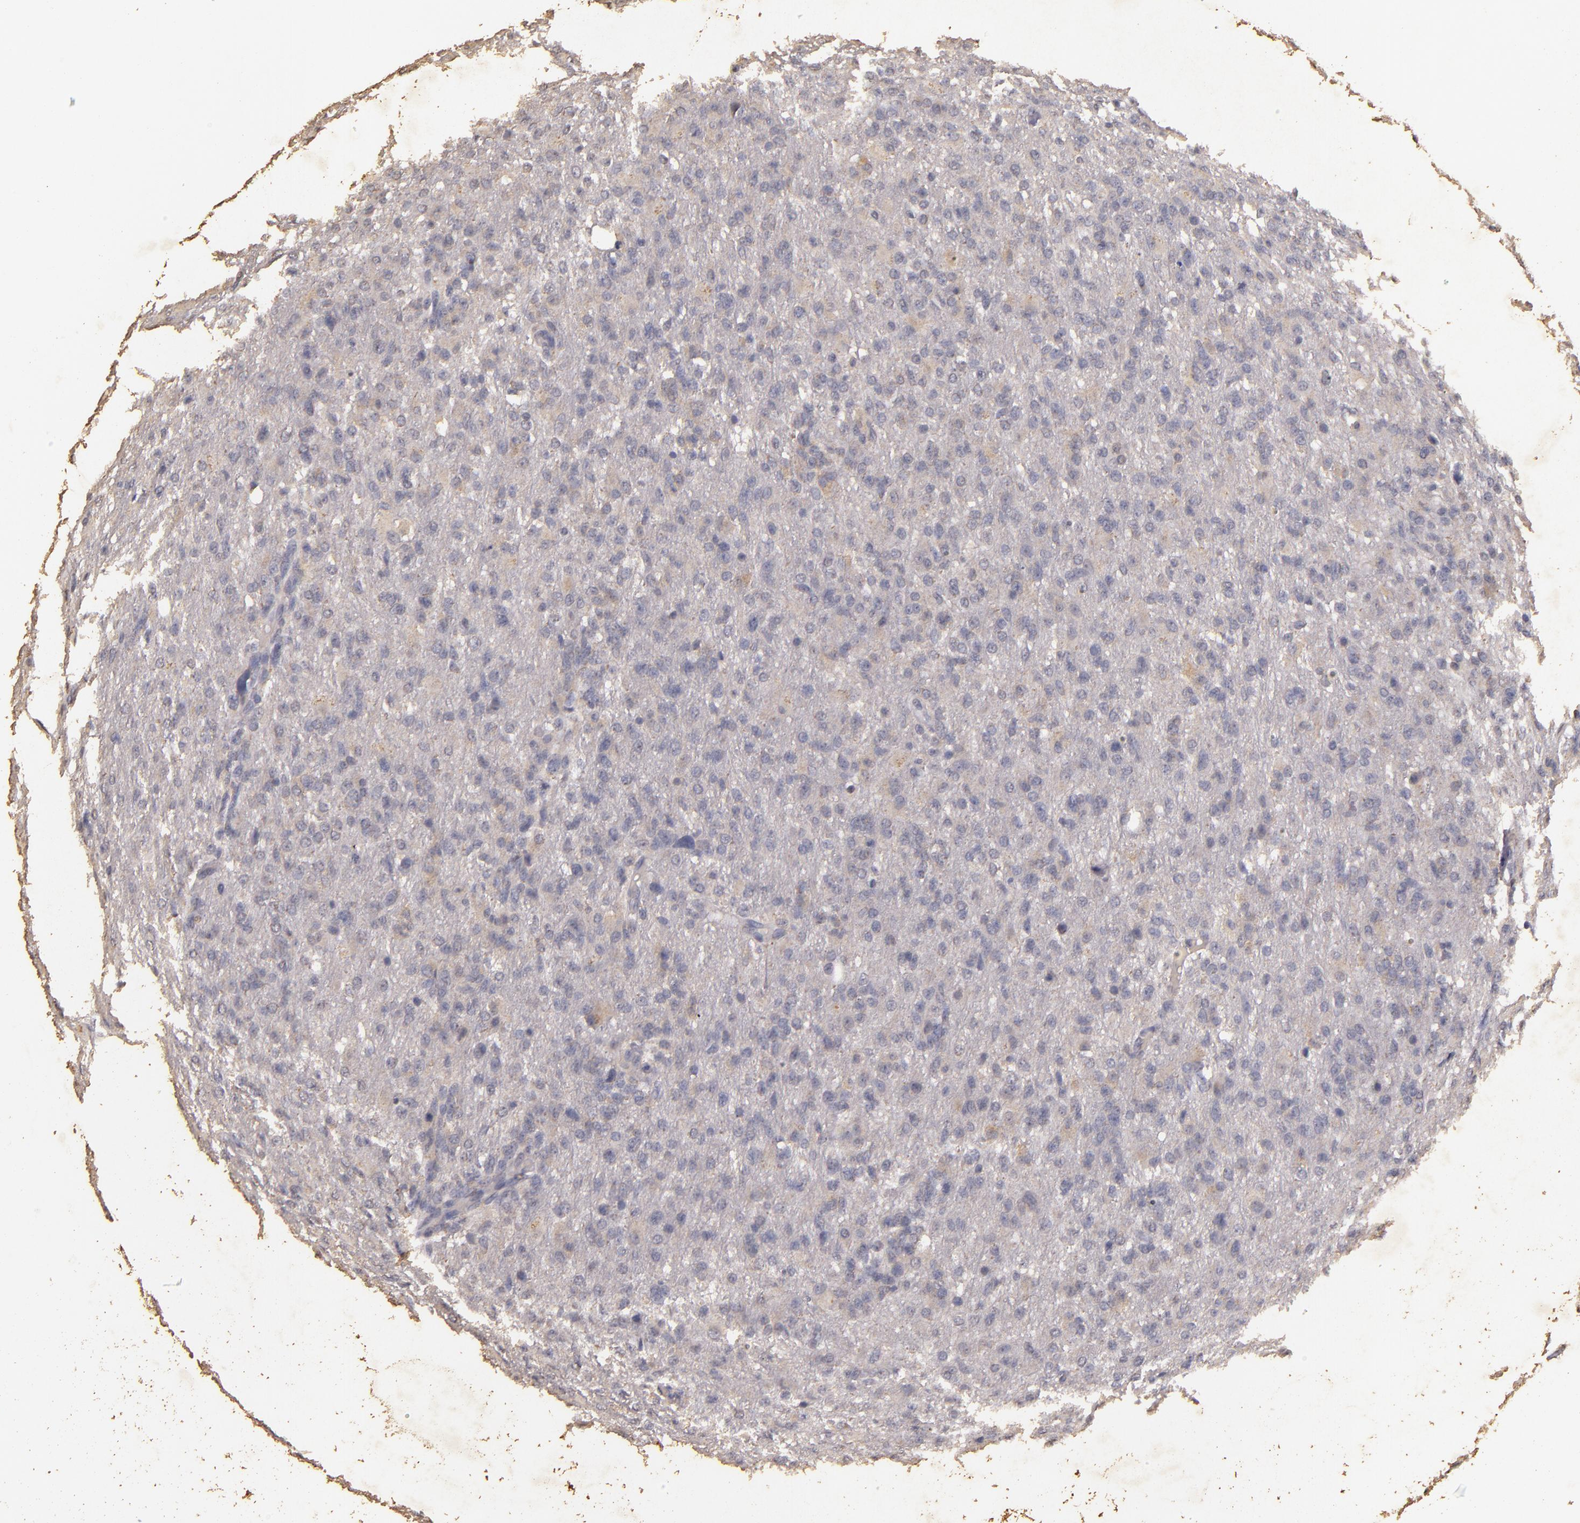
{"staining": {"intensity": "negative", "quantity": "none", "location": "none"}, "tissue": "glioma", "cell_type": "Tumor cells", "image_type": "cancer", "snomed": [{"axis": "morphology", "description": "Glioma, malignant, High grade"}, {"axis": "topography", "description": "Brain"}], "caption": "Histopathology image shows no significant protein positivity in tumor cells of malignant high-grade glioma.", "gene": "BCL2L13", "patient": {"sex": "male", "age": 68}}